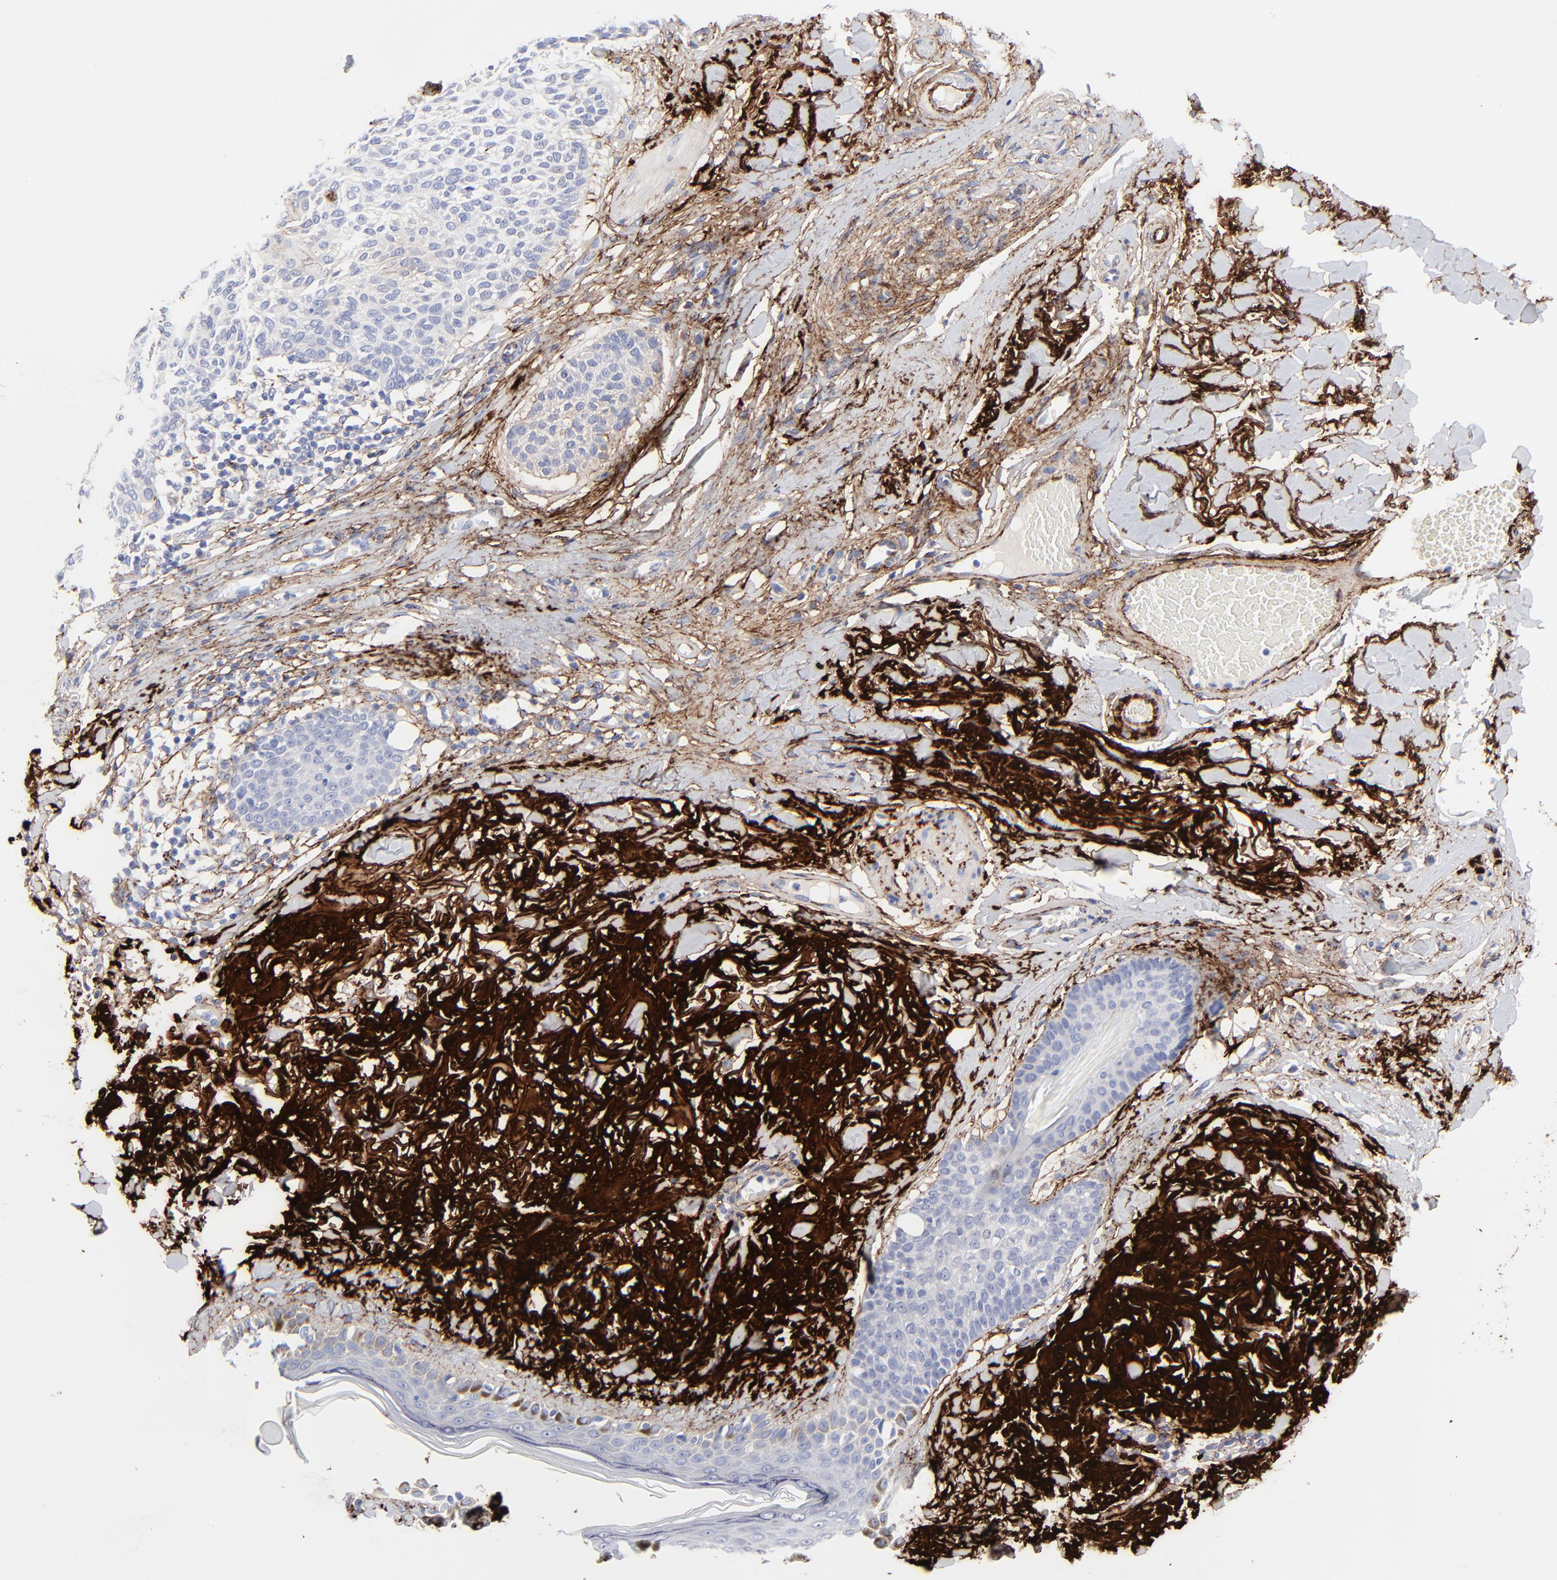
{"staining": {"intensity": "negative", "quantity": "none", "location": "none"}, "tissue": "skin cancer", "cell_type": "Tumor cells", "image_type": "cancer", "snomed": [{"axis": "morphology", "description": "Normal tissue, NOS"}, {"axis": "morphology", "description": "Basal cell carcinoma"}, {"axis": "topography", "description": "Skin"}], "caption": "The immunohistochemistry micrograph has no significant positivity in tumor cells of skin cancer tissue.", "gene": "FBLN2", "patient": {"sex": "female", "age": 70}}